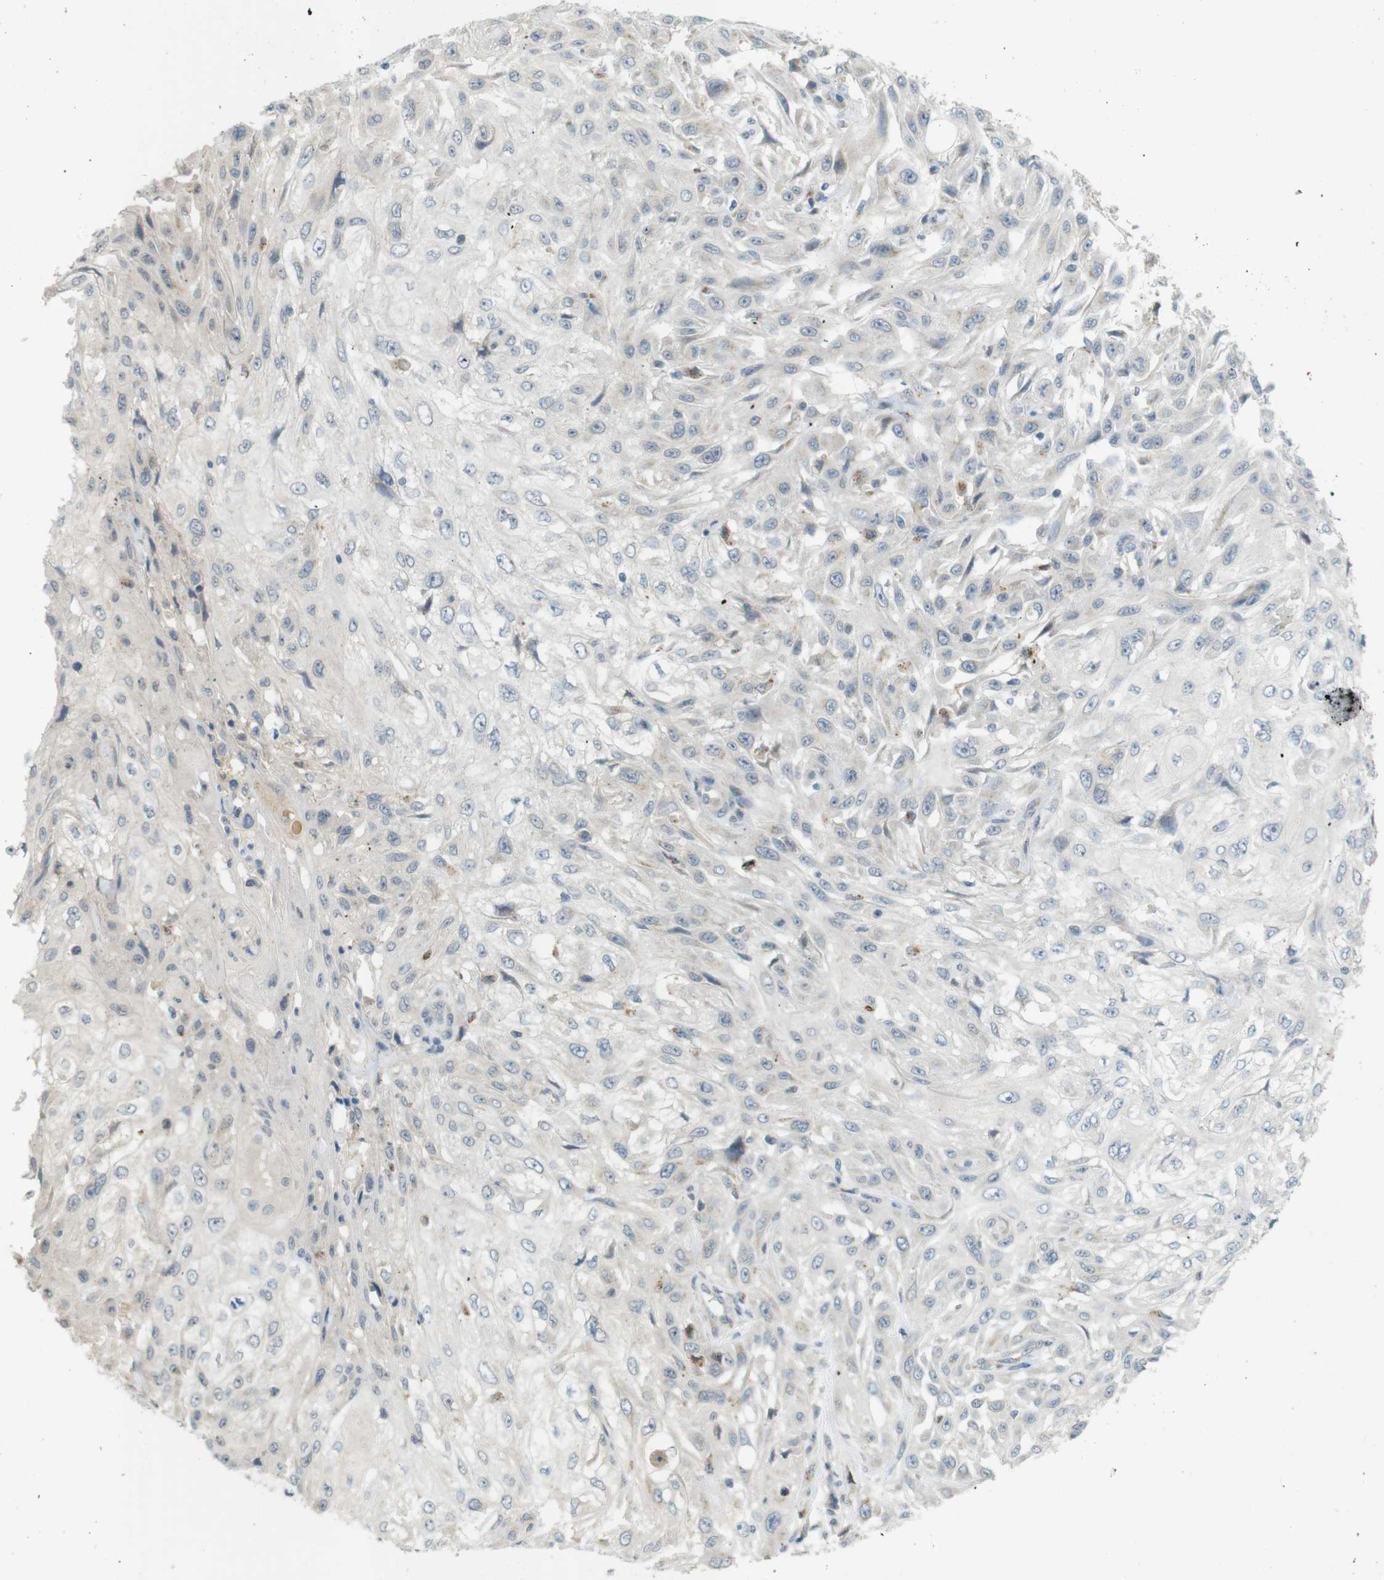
{"staining": {"intensity": "moderate", "quantity": "<25%", "location": "cytoplasmic/membranous"}, "tissue": "skin cancer", "cell_type": "Tumor cells", "image_type": "cancer", "snomed": [{"axis": "morphology", "description": "Squamous cell carcinoma, NOS"}, {"axis": "topography", "description": "Skin"}], "caption": "Brown immunohistochemical staining in skin squamous cell carcinoma exhibits moderate cytoplasmic/membranous positivity in approximately <25% of tumor cells.", "gene": "UGT8", "patient": {"sex": "male", "age": 75}}